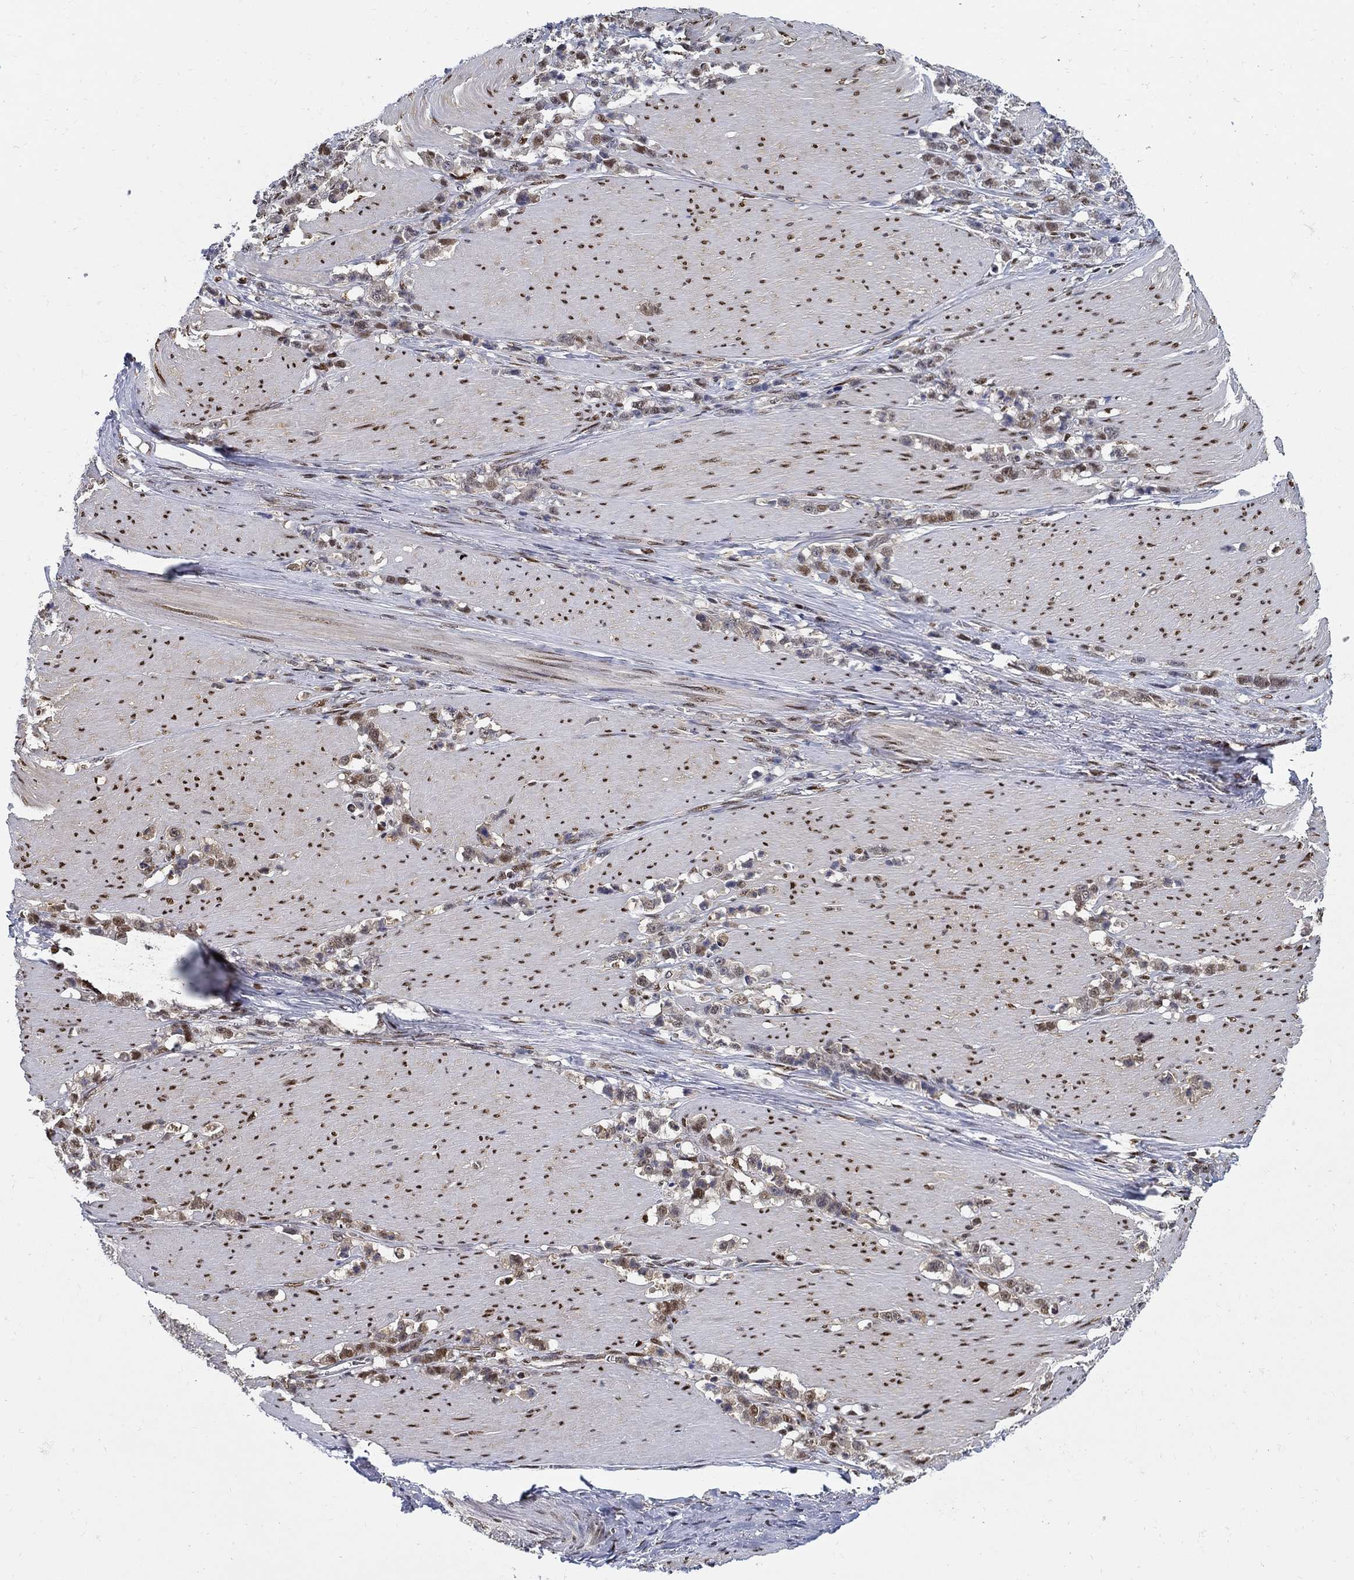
{"staining": {"intensity": "moderate", "quantity": ">75%", "location": "cytoplasmic/membranous"}, "tissue": "stomach cancer", "cell_type": "Tumor cells", "image_type": "cancer", "snomed": [{"axis": "morphology", "description": "Adenocarcinoma, NOS"}, {"axis": "topography", "description": "Stomach, lower"}], "caption": "Human adenocarcinoma (stomach) stained with a protein marker displays moderate staining in tumor cells.", "gene": "ZNF594", "patient": {"sex": "male", "age": 88}}